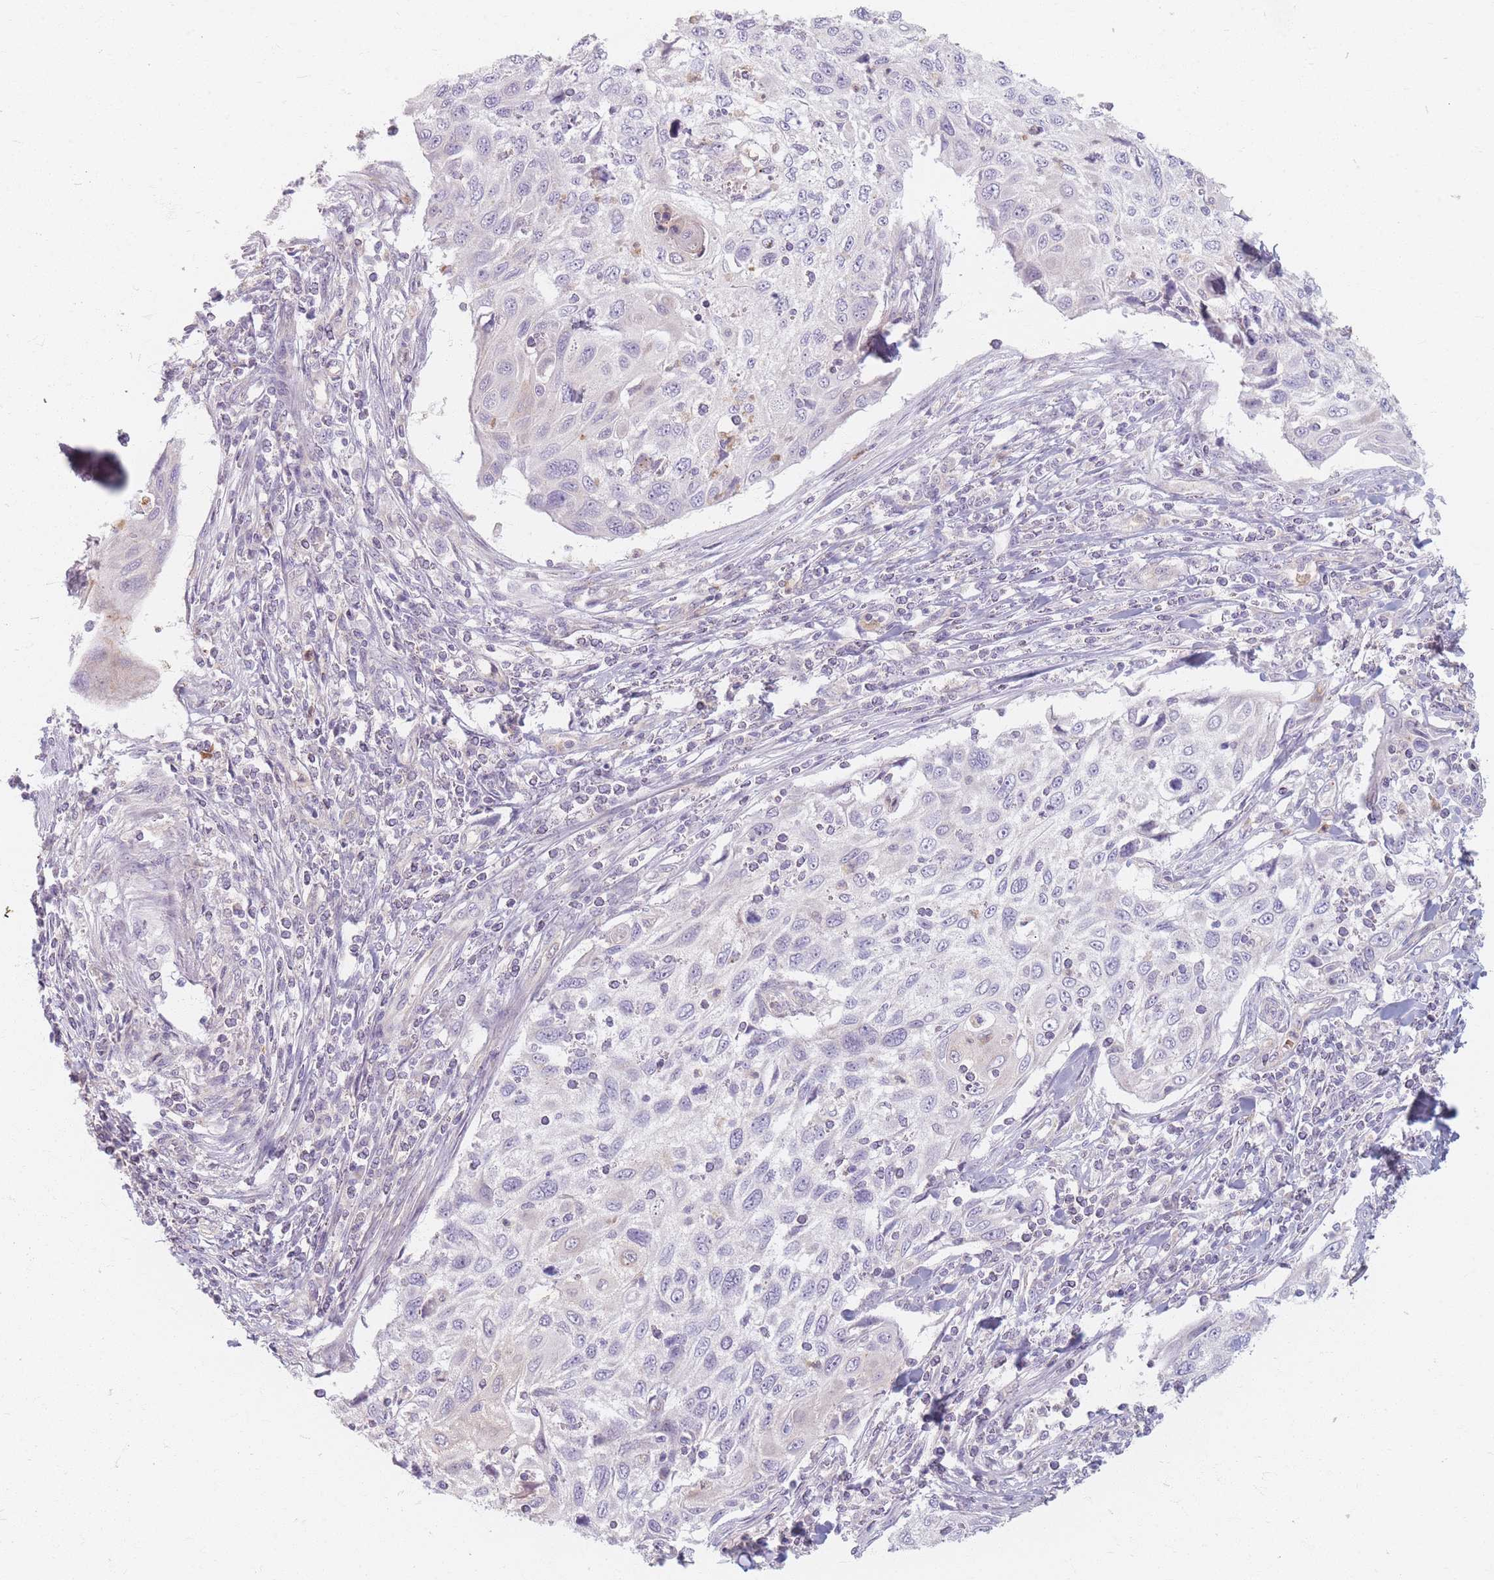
{"staining": {"intensity": "negative", "quantity": "none", "location": "none"}, "tissue": "cervical cancer", "cell_type": "Tumor cells", "image_type": "cancer", "snomed": [{"axis": "morphology", "description": "Squamous cell carcinoma, NOS"}, {"axis": "topography", "description": "Cervix"}], "caption": "An image of human cervical cancer is negative for staining in tumor cells.", "gene": "CHCHD7", "patient": {"sex": "female", "age": 70}}